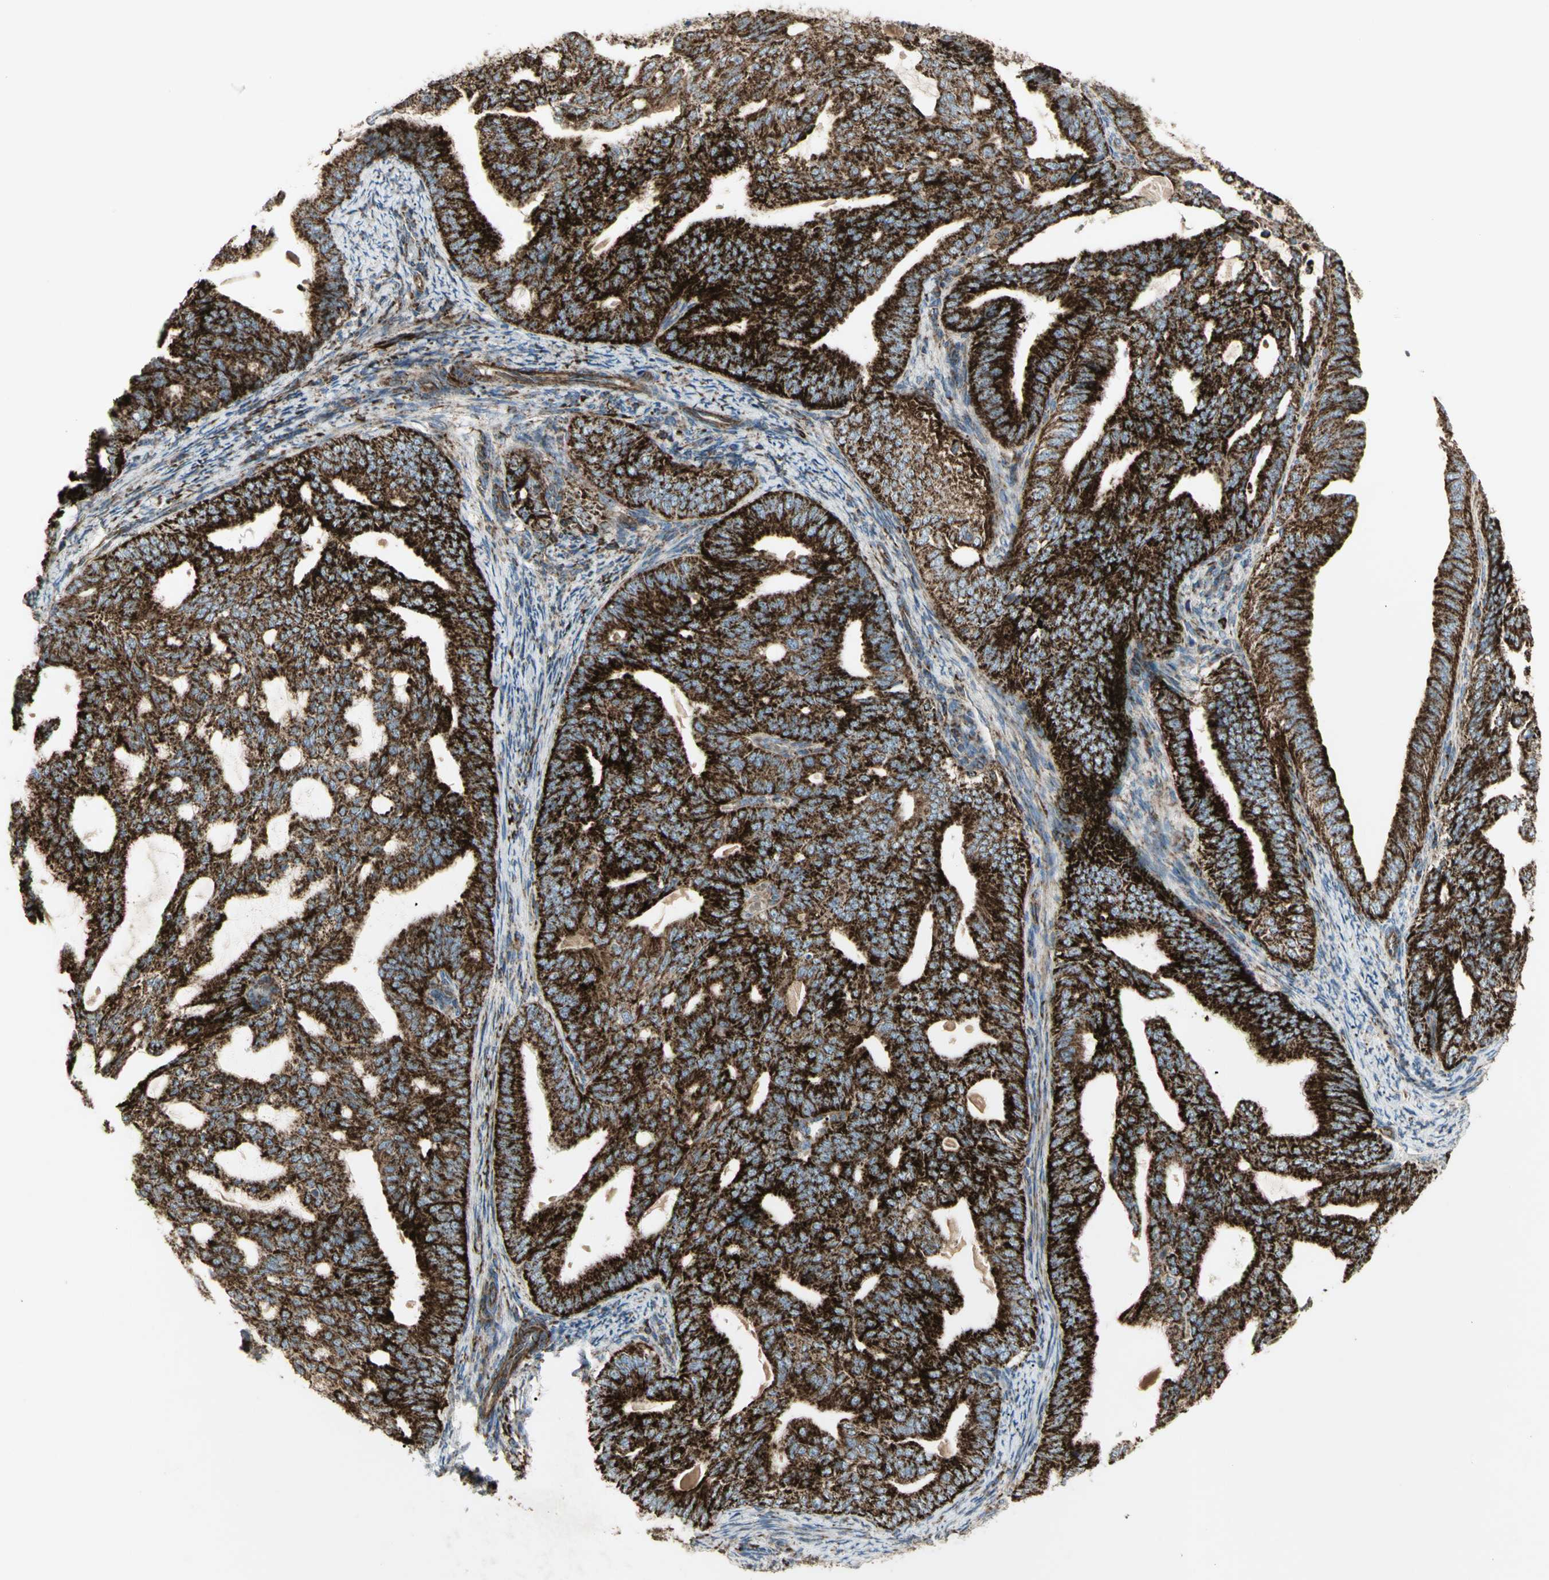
{"staining": {"intensity": "strong", "quantity": ">75%", "location": "cytoplasmic/membranous"}, "tissue": "endometrial cancer", "cell_type": "Tumor cells", "image_type": "cancer", "snomed": [{"axis": "morphology", "description": "Adenocarcinoma, NOS"}, {"axis": "topography", "description": "Endometrium"}], "caption": "Protein expression by IHC exhibits strong cytoplasmic/membranous positivity in about >75% of tumor cells in endometrial cancer (adenocarcinoma).", "gene": "CYB5R1", "patient": {"sex": "female", "age": 58}}